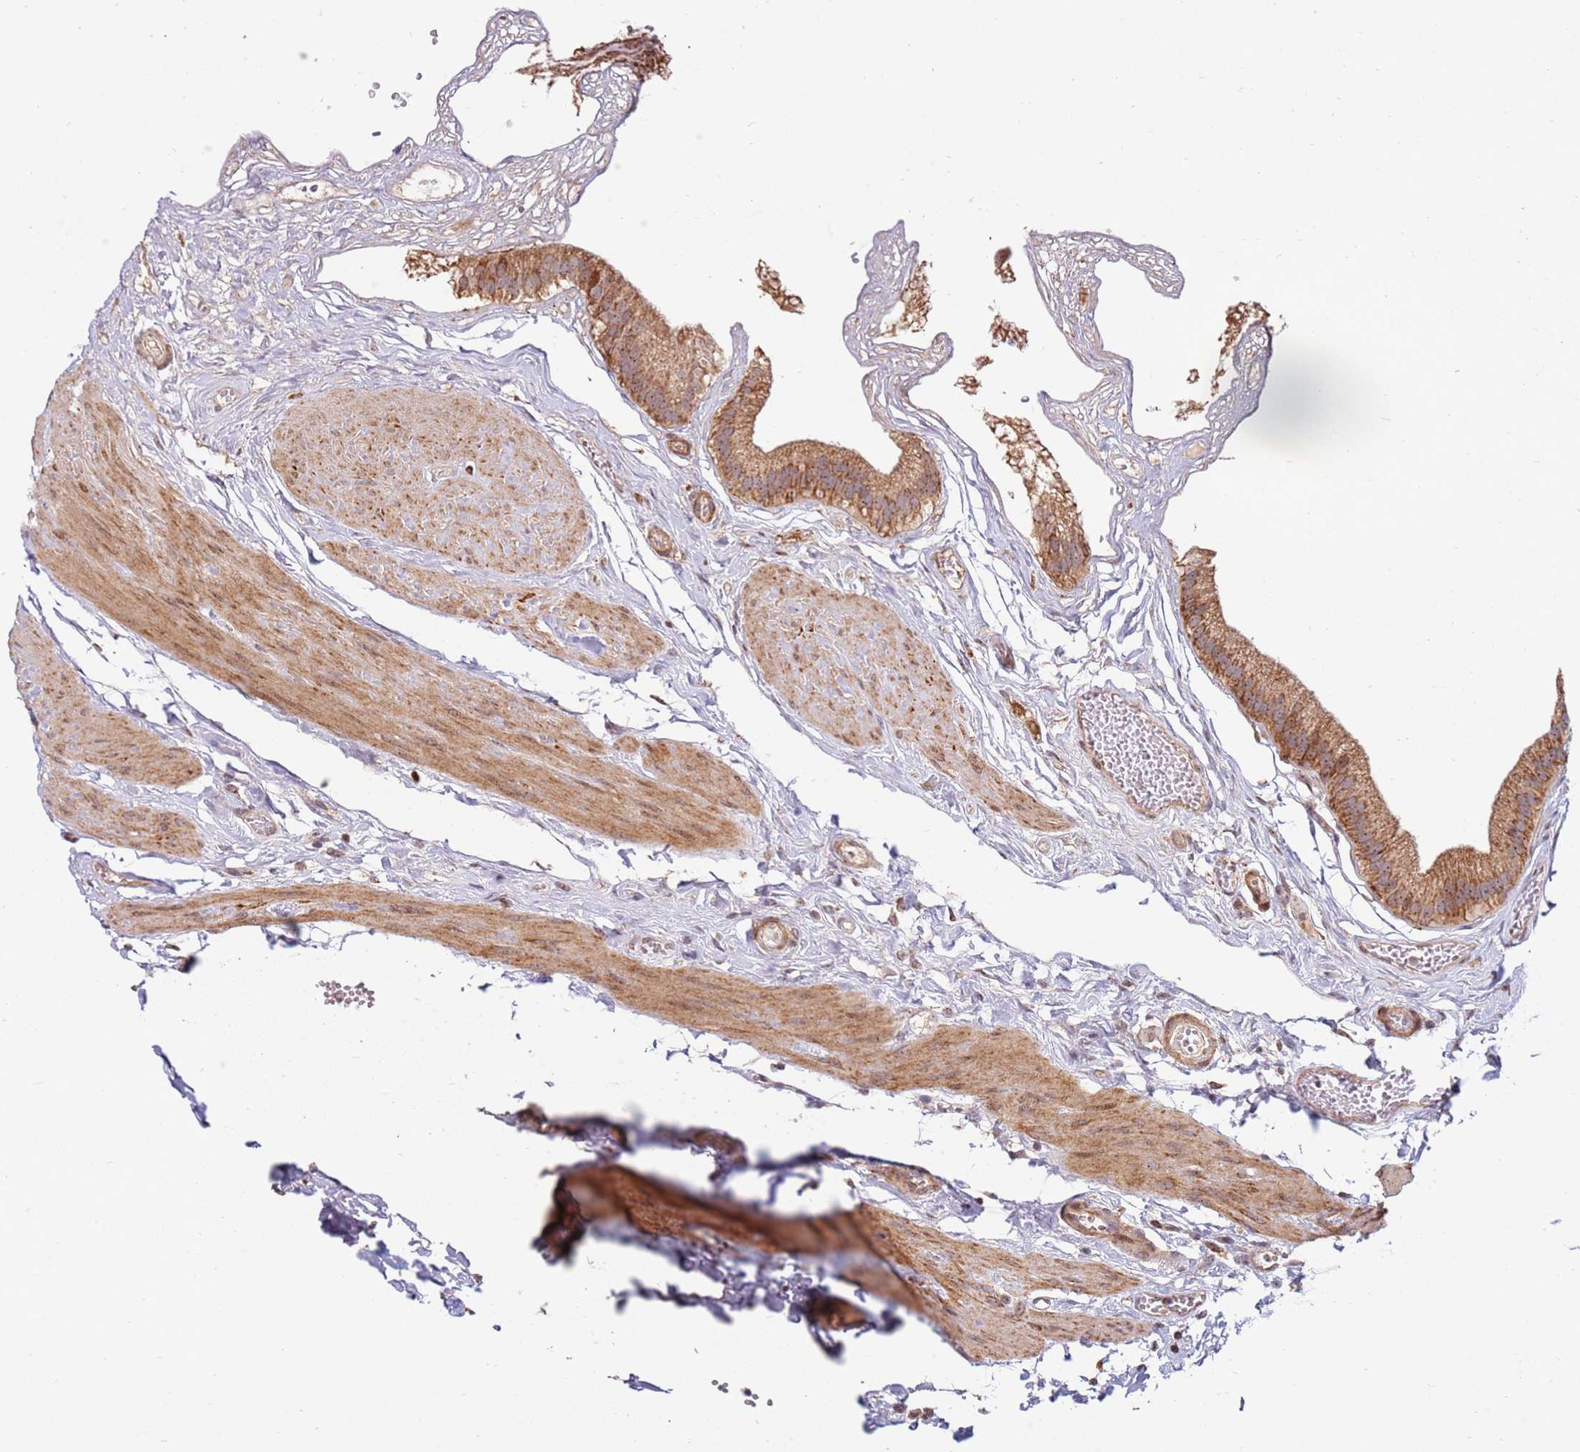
{"staining": {"intensity": "strong", "quantity": ">75%", "location": "cytoplasmic/membranous"}, "tissue": "gallbladder", "cell_type": "Glandular cells", "image_type": "normal", "snomed": [{"axis": "morphology", "description": "Normal tissue, NOS"}, {"axis": "topography", "description": "Gallbladder"}], "caption": "Gallbladder stained with immunohistochemistry (IHC) demonstrates strong cytoplasmic/membranous expression in approximately >75% of glandular cells. (Brightfield microscopy of DAB IHC at high magnification).", "gene": "KIF25", "patient": {"sex": "female", "age": 54}}